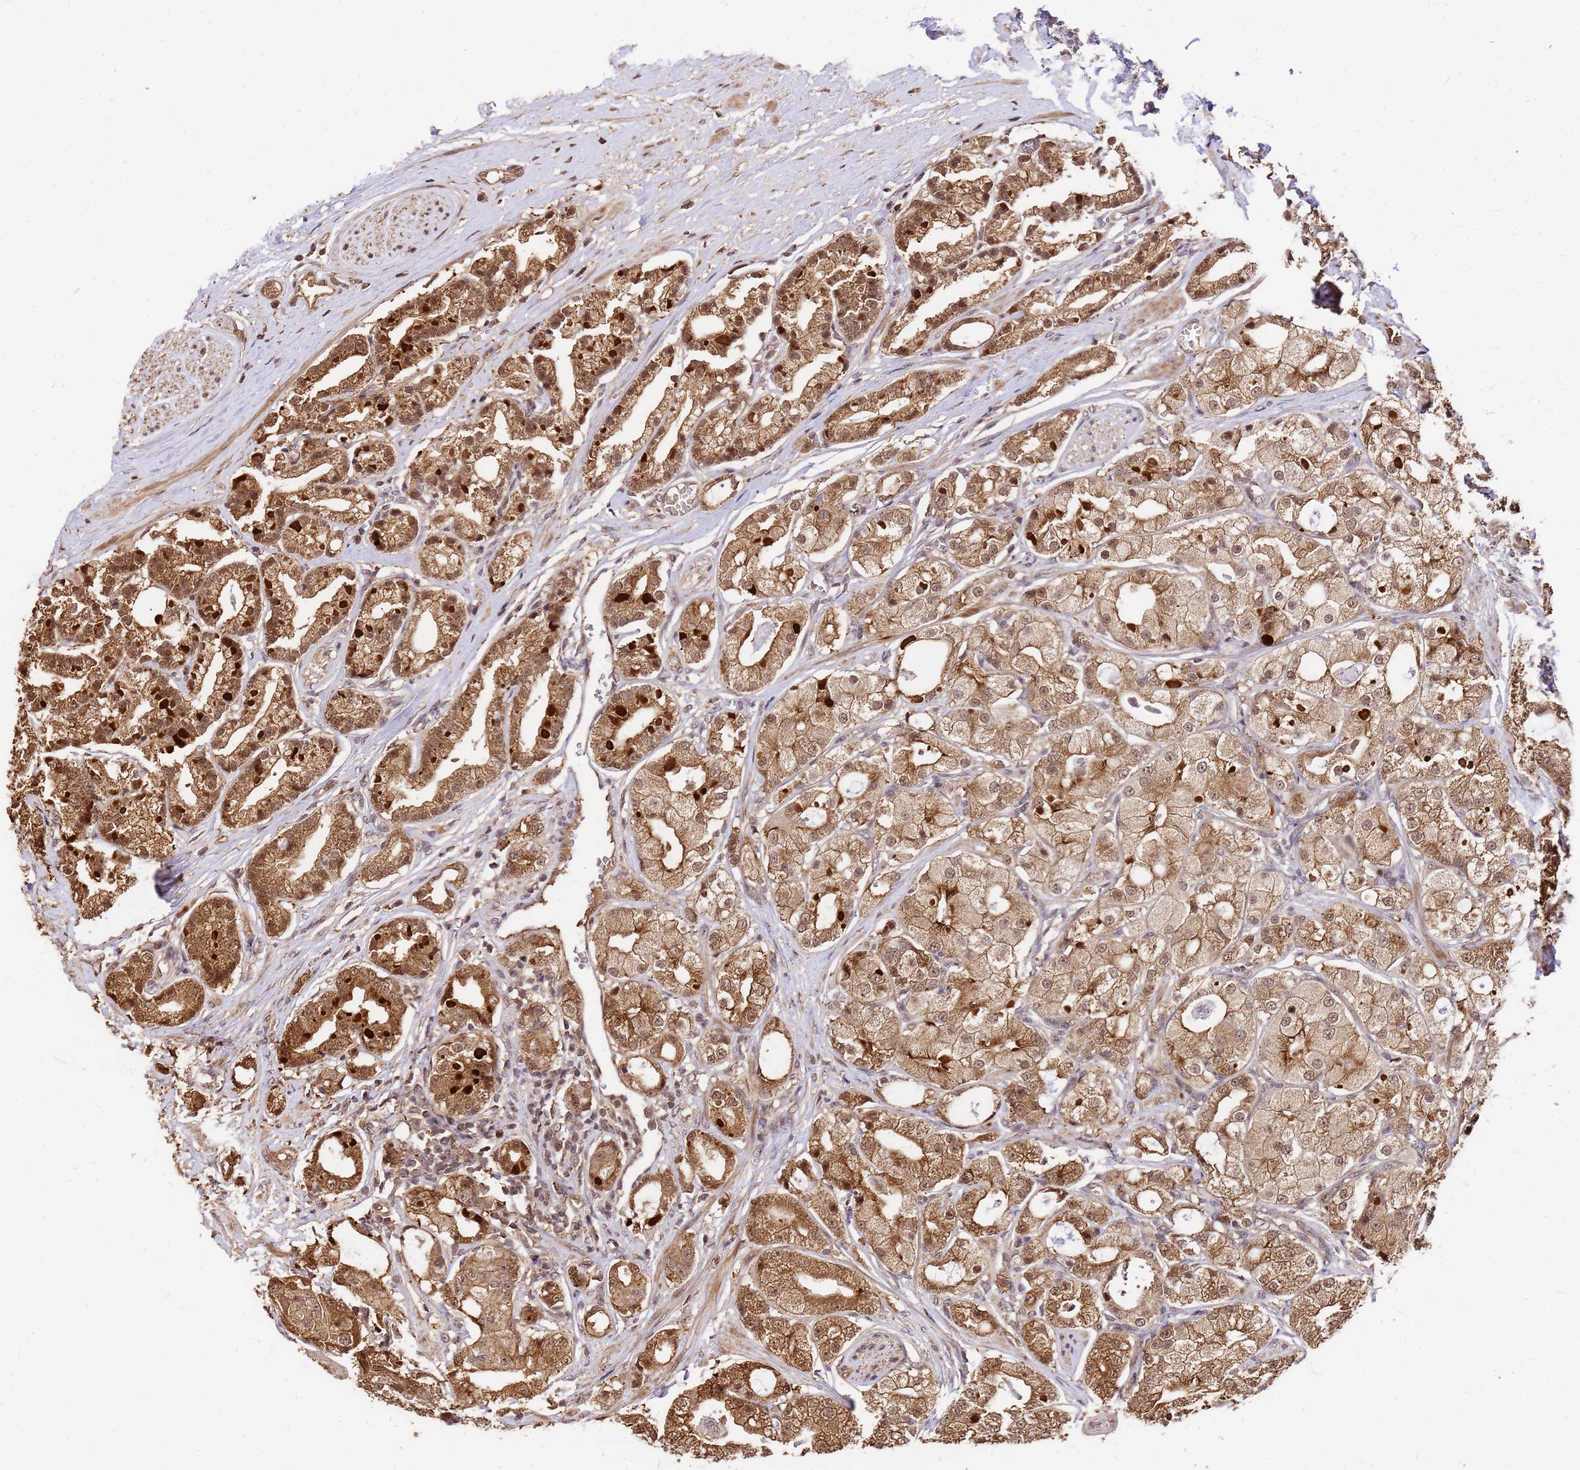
{"staining": {"intensity": "moderate", "quantity": ">75%", "location": "cytoplasmic/membranous,nuclear"}, "tissue": "prostate cancer", "cell_type": "Tumor cells", "image_type": "cancer", "snomed": [{"axis": "morphology", "description": "Adenocarcinoma, High grade"}, {"axis": "topography", "description": "Prostate"}], "caption": "The immunohistochemical stain labels moderate cytoplasmic/membranous and nuclear staining in tumor cells of prostate cancer tissue.", "gene": "GPATCH8", "patient": {"sex": "male", "age": 71}}